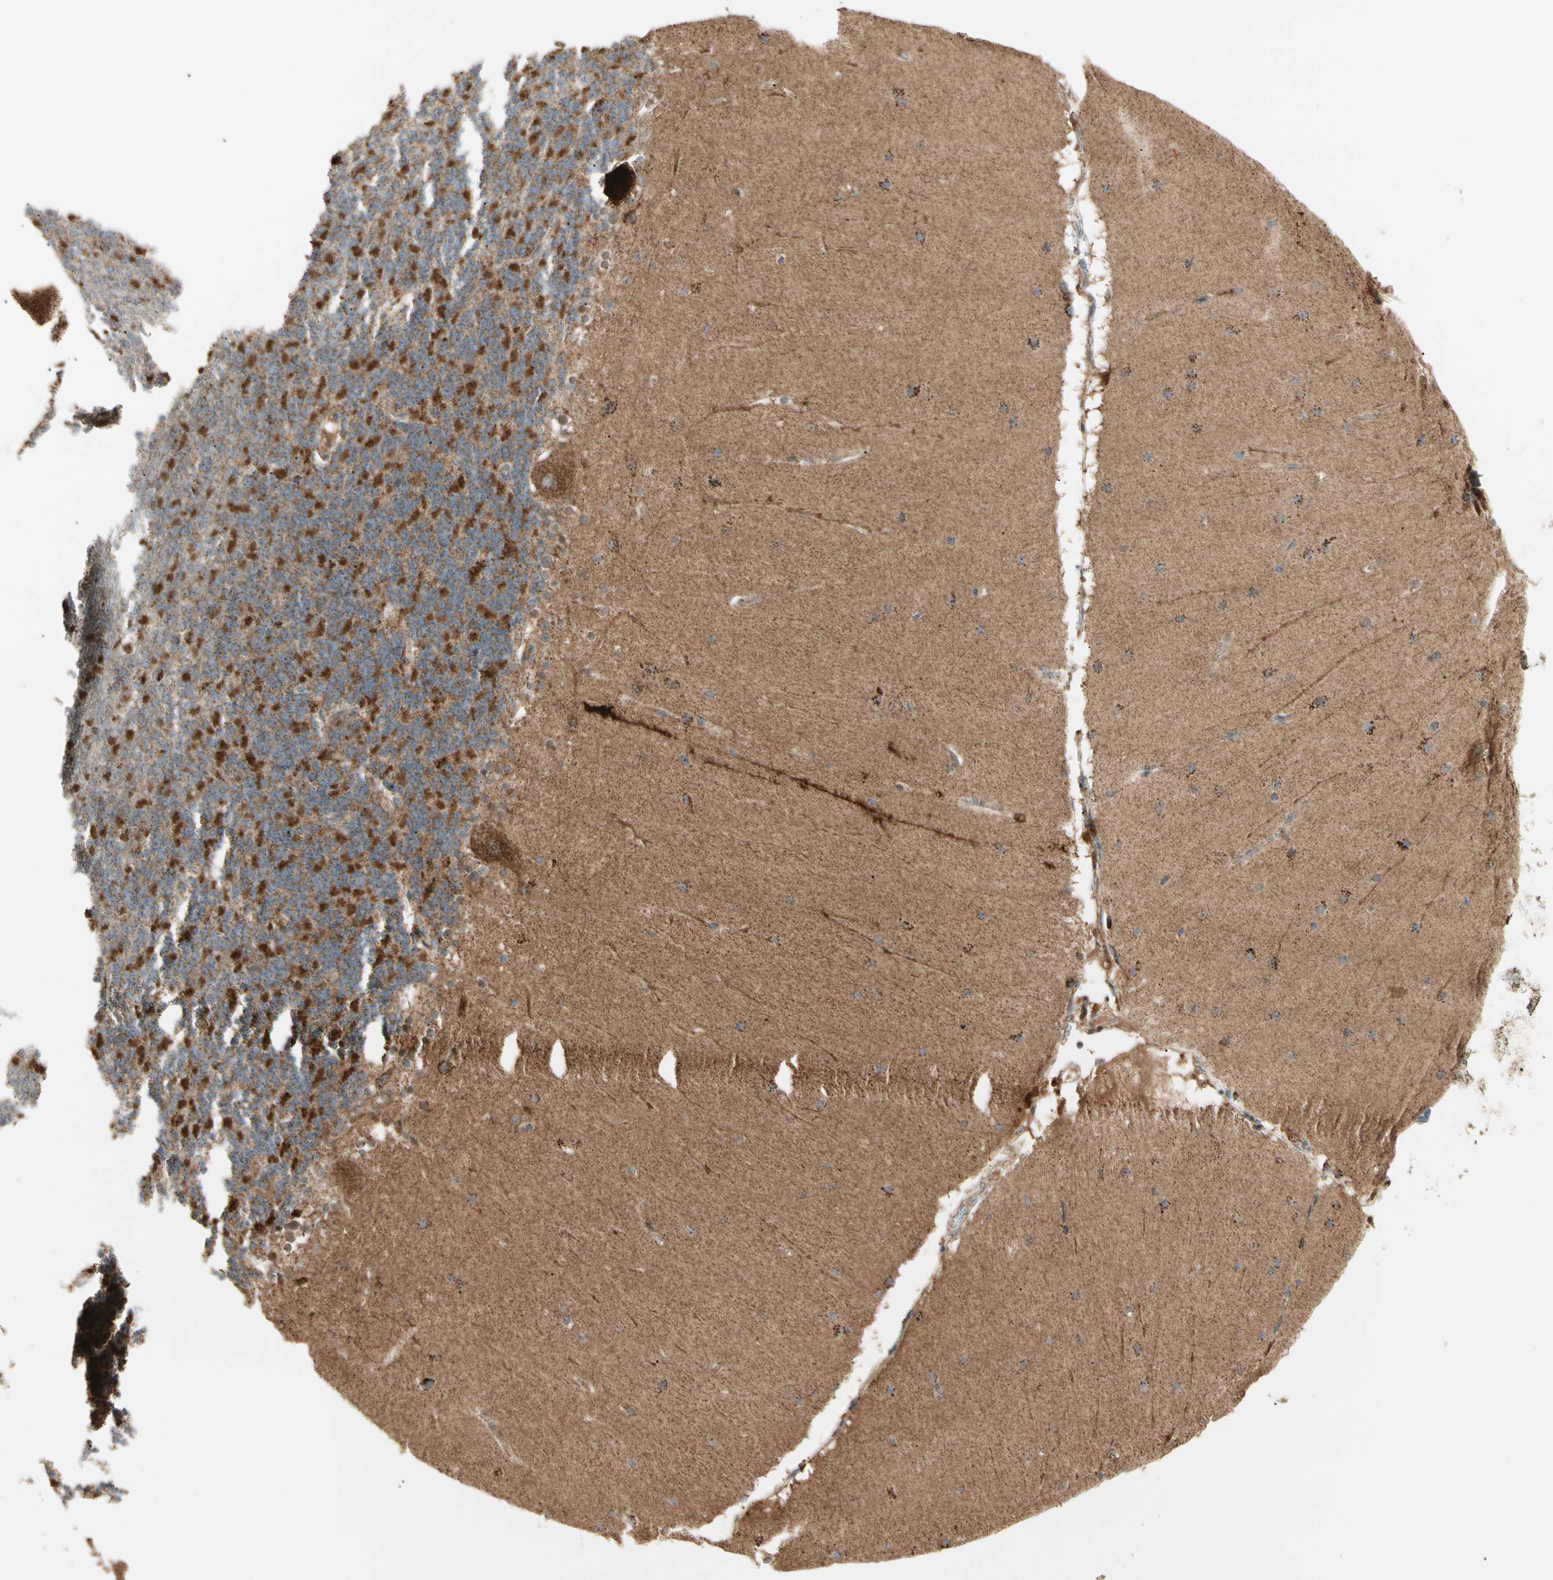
{"staining": {"intensity": "strong", "quantity": "25%-75%", "location": "cytoplasmic/membranous"}, "tissue": "cerebellum", "cell_type": "Cells in granular layer", "image_type": "normal", "snomed": [{"axis": "morphology", "description": "Normal tissue, NOS"}, {"axis": "topography", "description": "Cerebellum"}], "caption": "Protein expression analysis of unremarkable human cerebellum reveals strong cytoplasmic/membranous staining in about 25%-75% of cells in granular layer.", "gene": "TBC1D10A", "patient": {"sex": "female", "age": 19}}